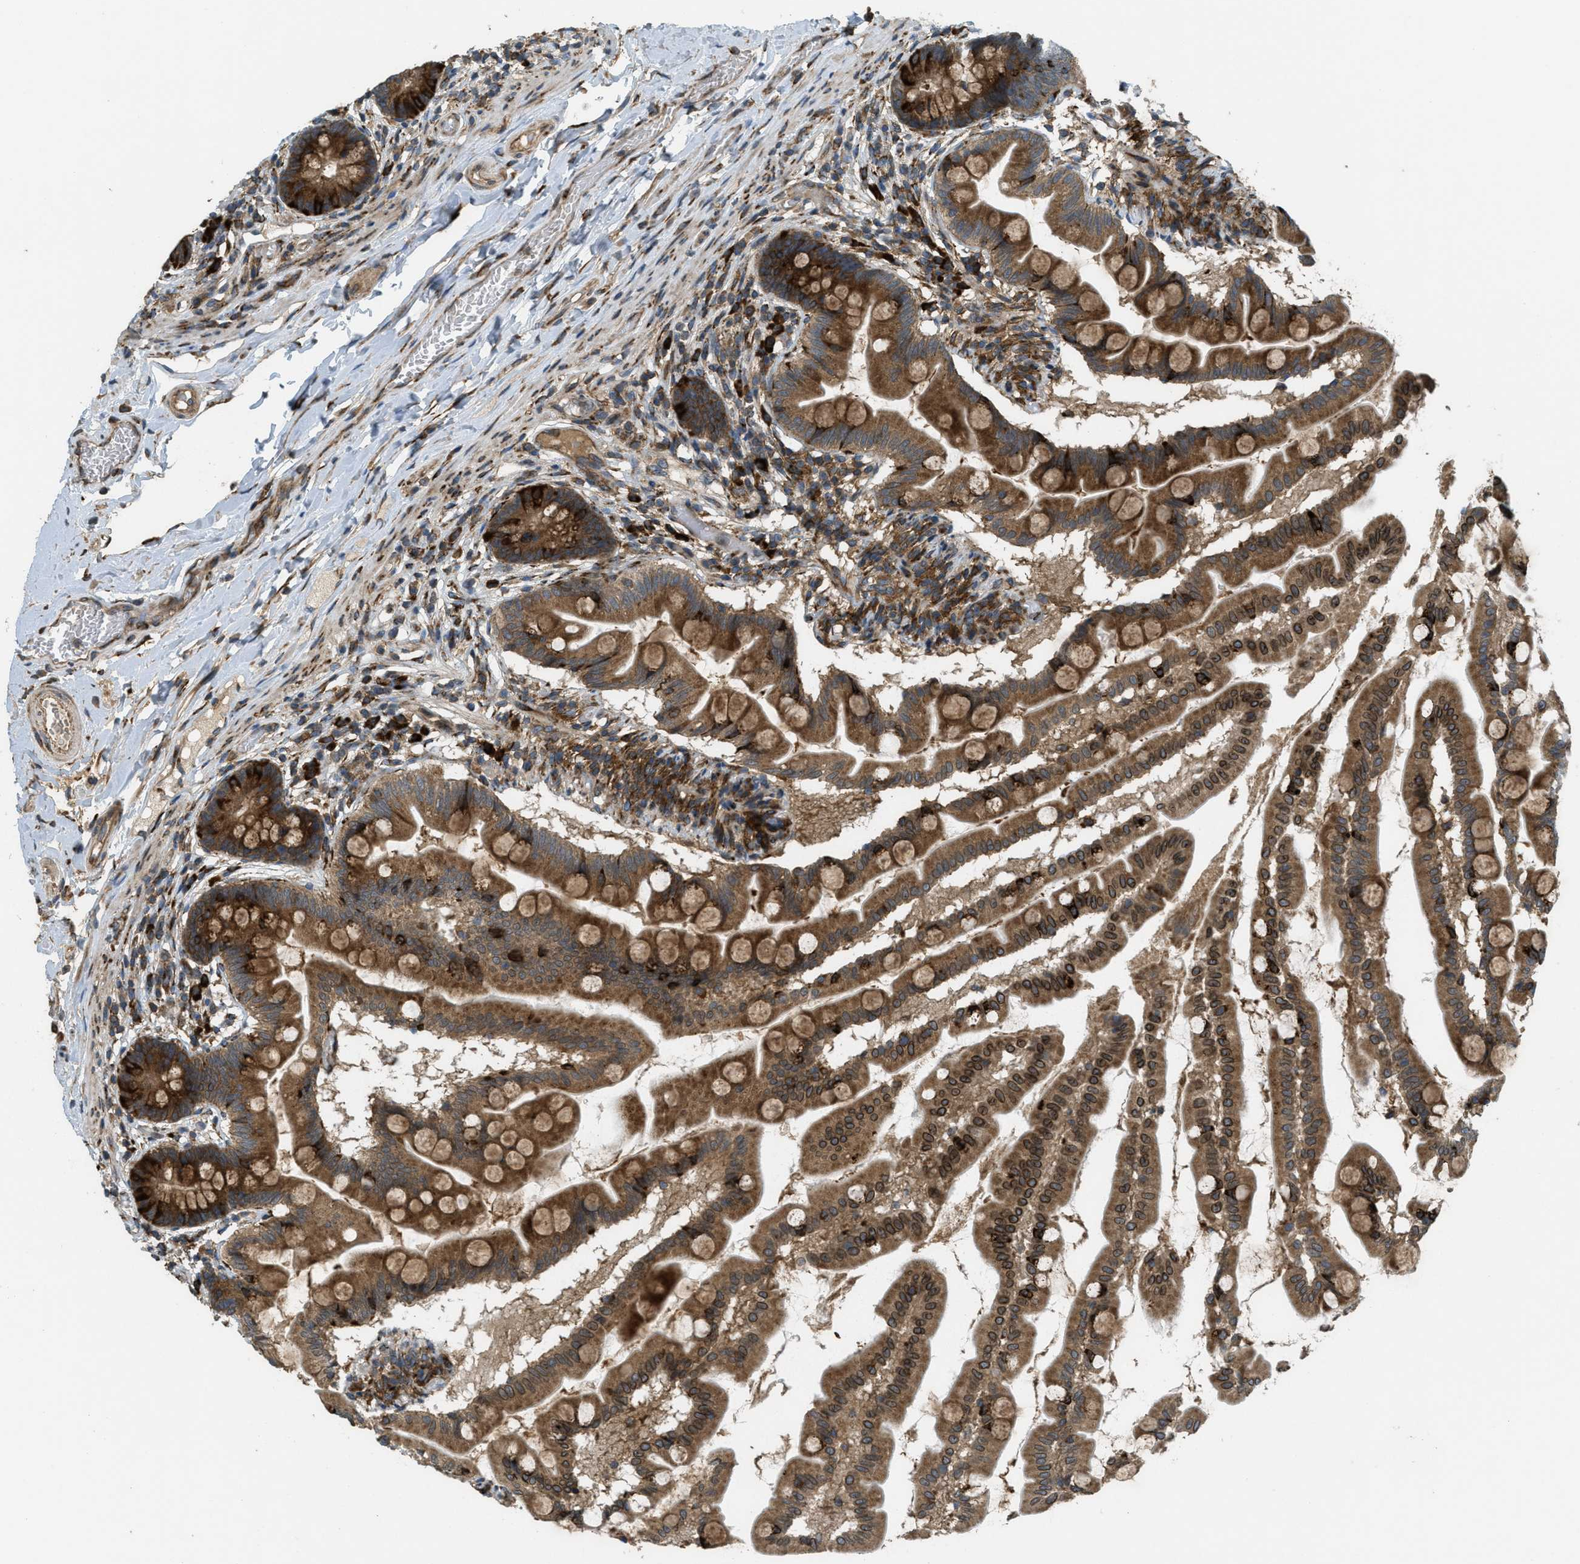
{"staining": {"intensity": "strong", "quantity": ">75%", "location": "cytoplasmic/membranous"}, "tissue": "small intestine", "cell_type": "Glandular cells", "image_type": "normal", "snomed": [{"axis": "morphology", "description": "Normal tissue, NOS"}, {"axis": "topography", "description": "Small intestine"}], "caption": "Human small intestine stained for a protein (brown) exhibits strong cytoplasmic/membranous positive positivity in about >75% of glandular cells.", "gene": "PCDH18", "patient": {"sex": "female", "age": 56}}